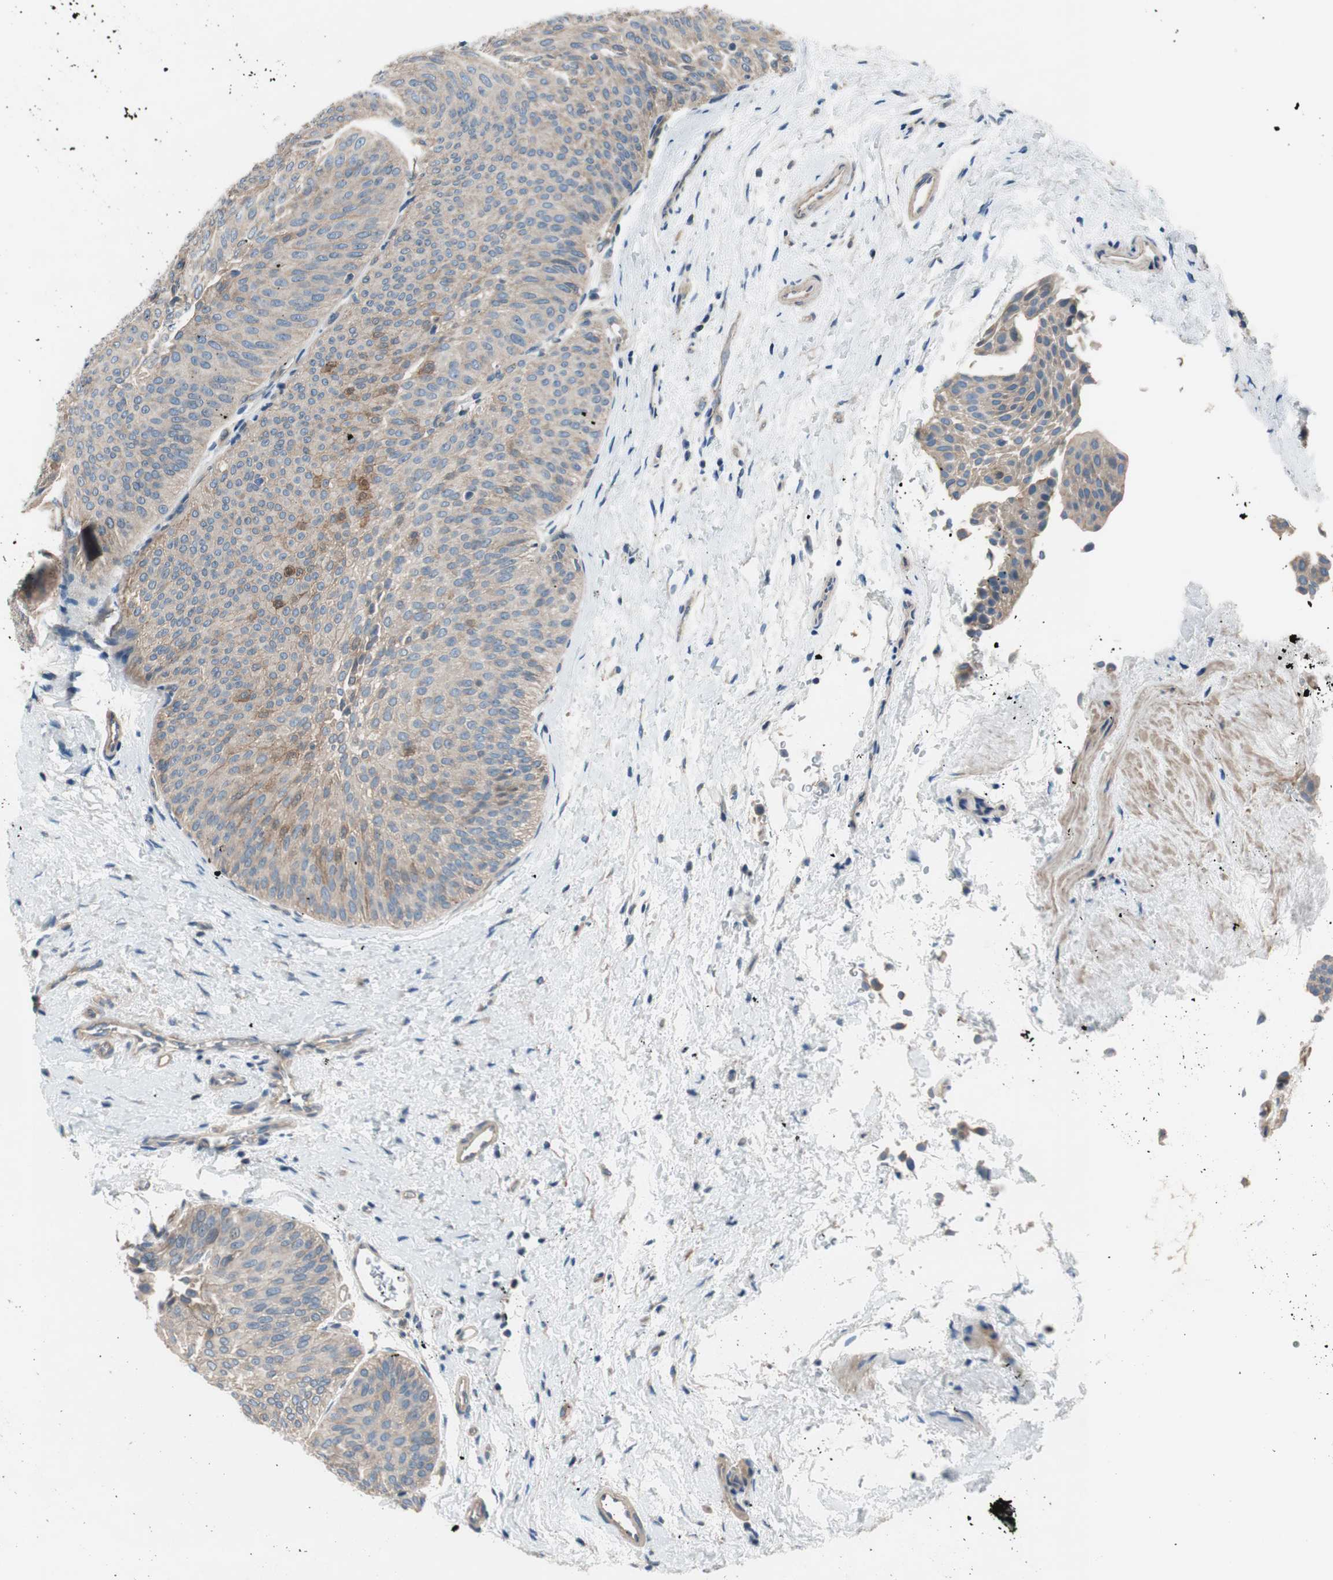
{"staining": {"intensity": "moderate", "quantity": "<25%", "location": "cytoplasmic/membranous"}, "tissue": "urothelial cancer", "cell_type": "Tumor cells", "image_type": "cancer", "snomed": [{"axis": "morphology", "description": "Urothelial carcinoma, Low grade"}, {"axis": "topography", "description": "Urinary bladder"}], "caption": "High-power microscopy captured an immunohistochemistry (IHC) micrograph of urothelial cancer, revealing moderate cytoplasmic/membranous expression in about <25% of tumor cells.", "gene": "CALML3", "patient": {"sex": "female", "age": 60}}